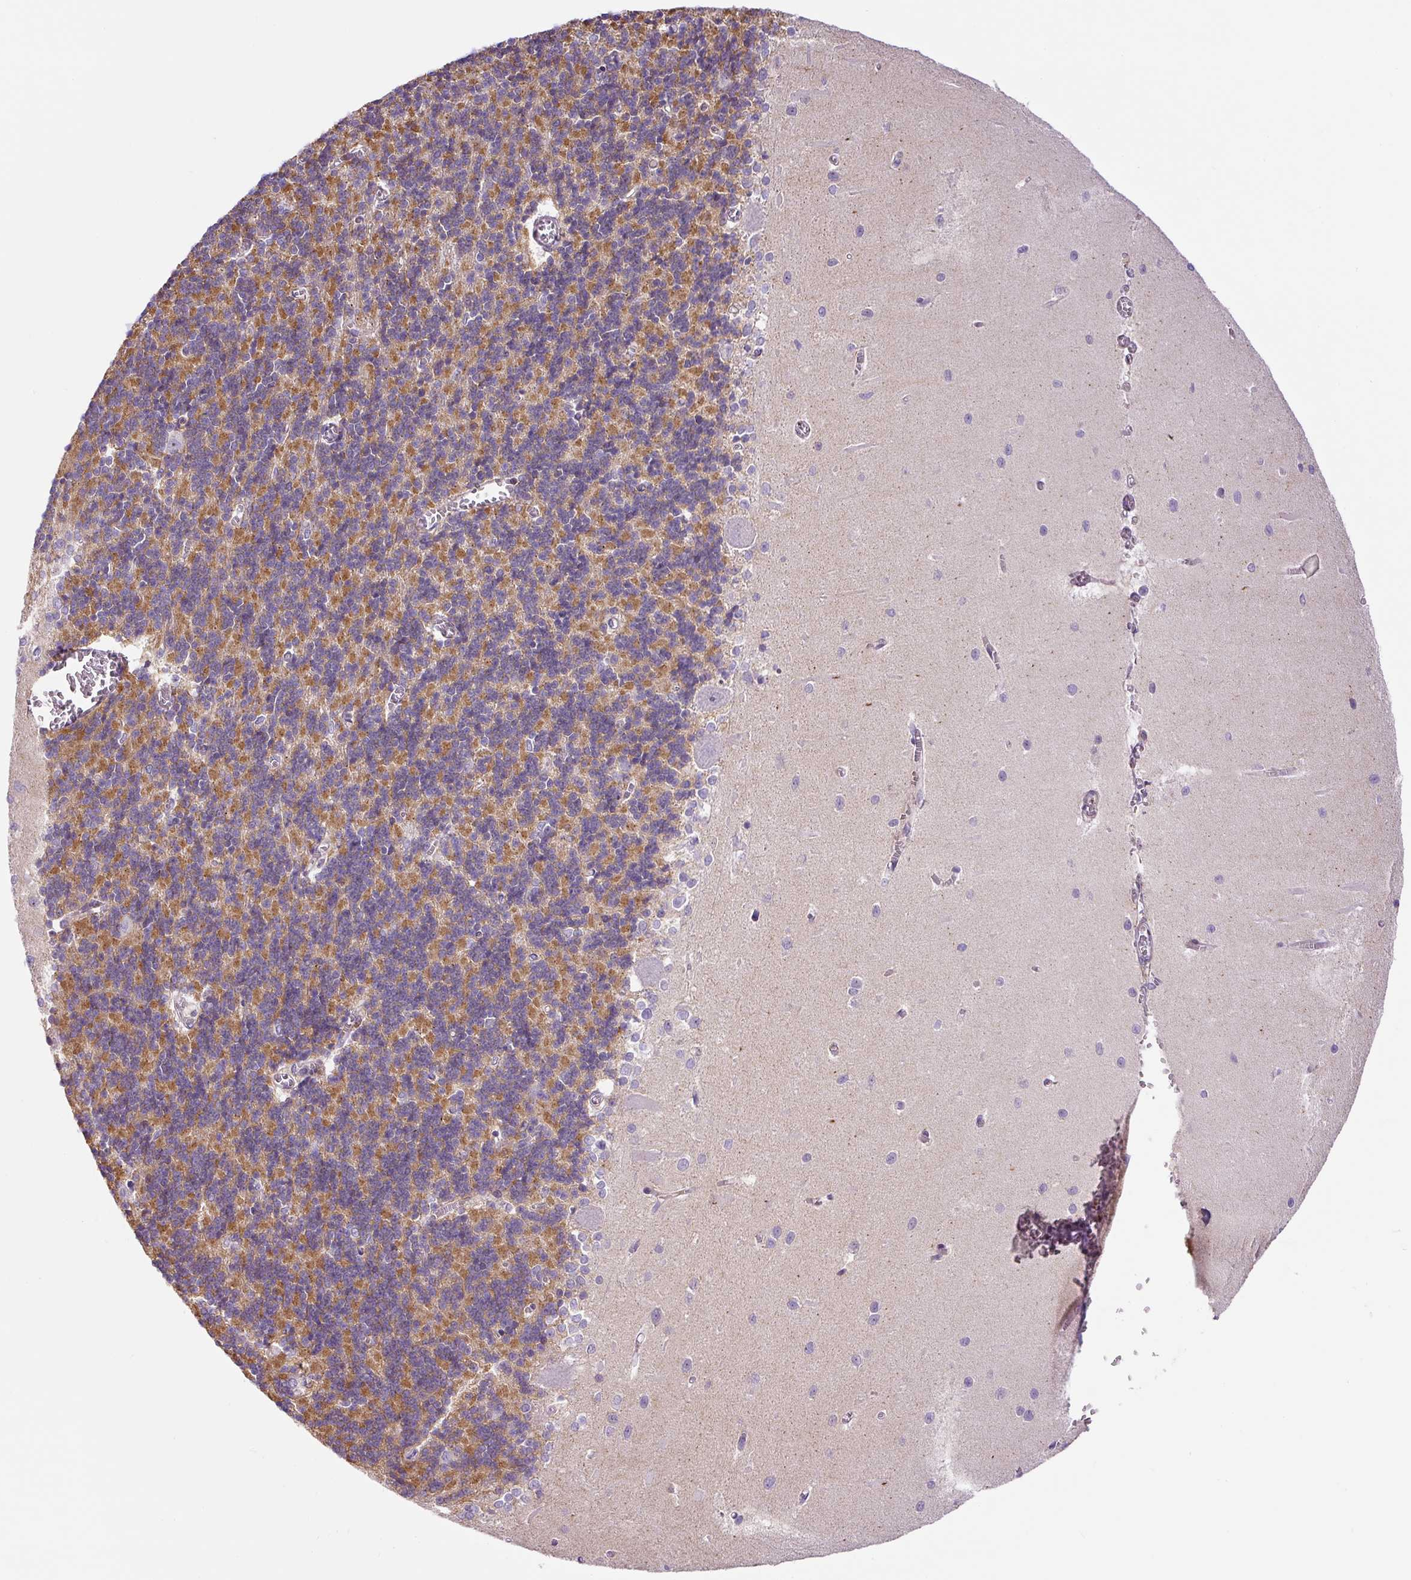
{"staining": {"intensity": "moderate", "quantity": "25%-75%", "location": "cytoplasmic/membranous"}, "tissue": "cerebellum", "cell_type": "Cells in granular layer", "image_type": "normal", "snomed": [{"axis": "morphology", "description": "Normal tissue, NOS"}, {"axis": "topography", "description": "Cerebellum"}], "caption": "Normal cerebellum was stained to show a protein in brown. There is medium levels of moderate cytoplasmic/membranous positivity in about 25%-75% of cells in granular layer. (DAB (3,3'-diaminobenzidine) IHC with brightfield microscopy, high magnification).", "gene": "ZNF596", "patient": {"sex": "male", "age": 37}}